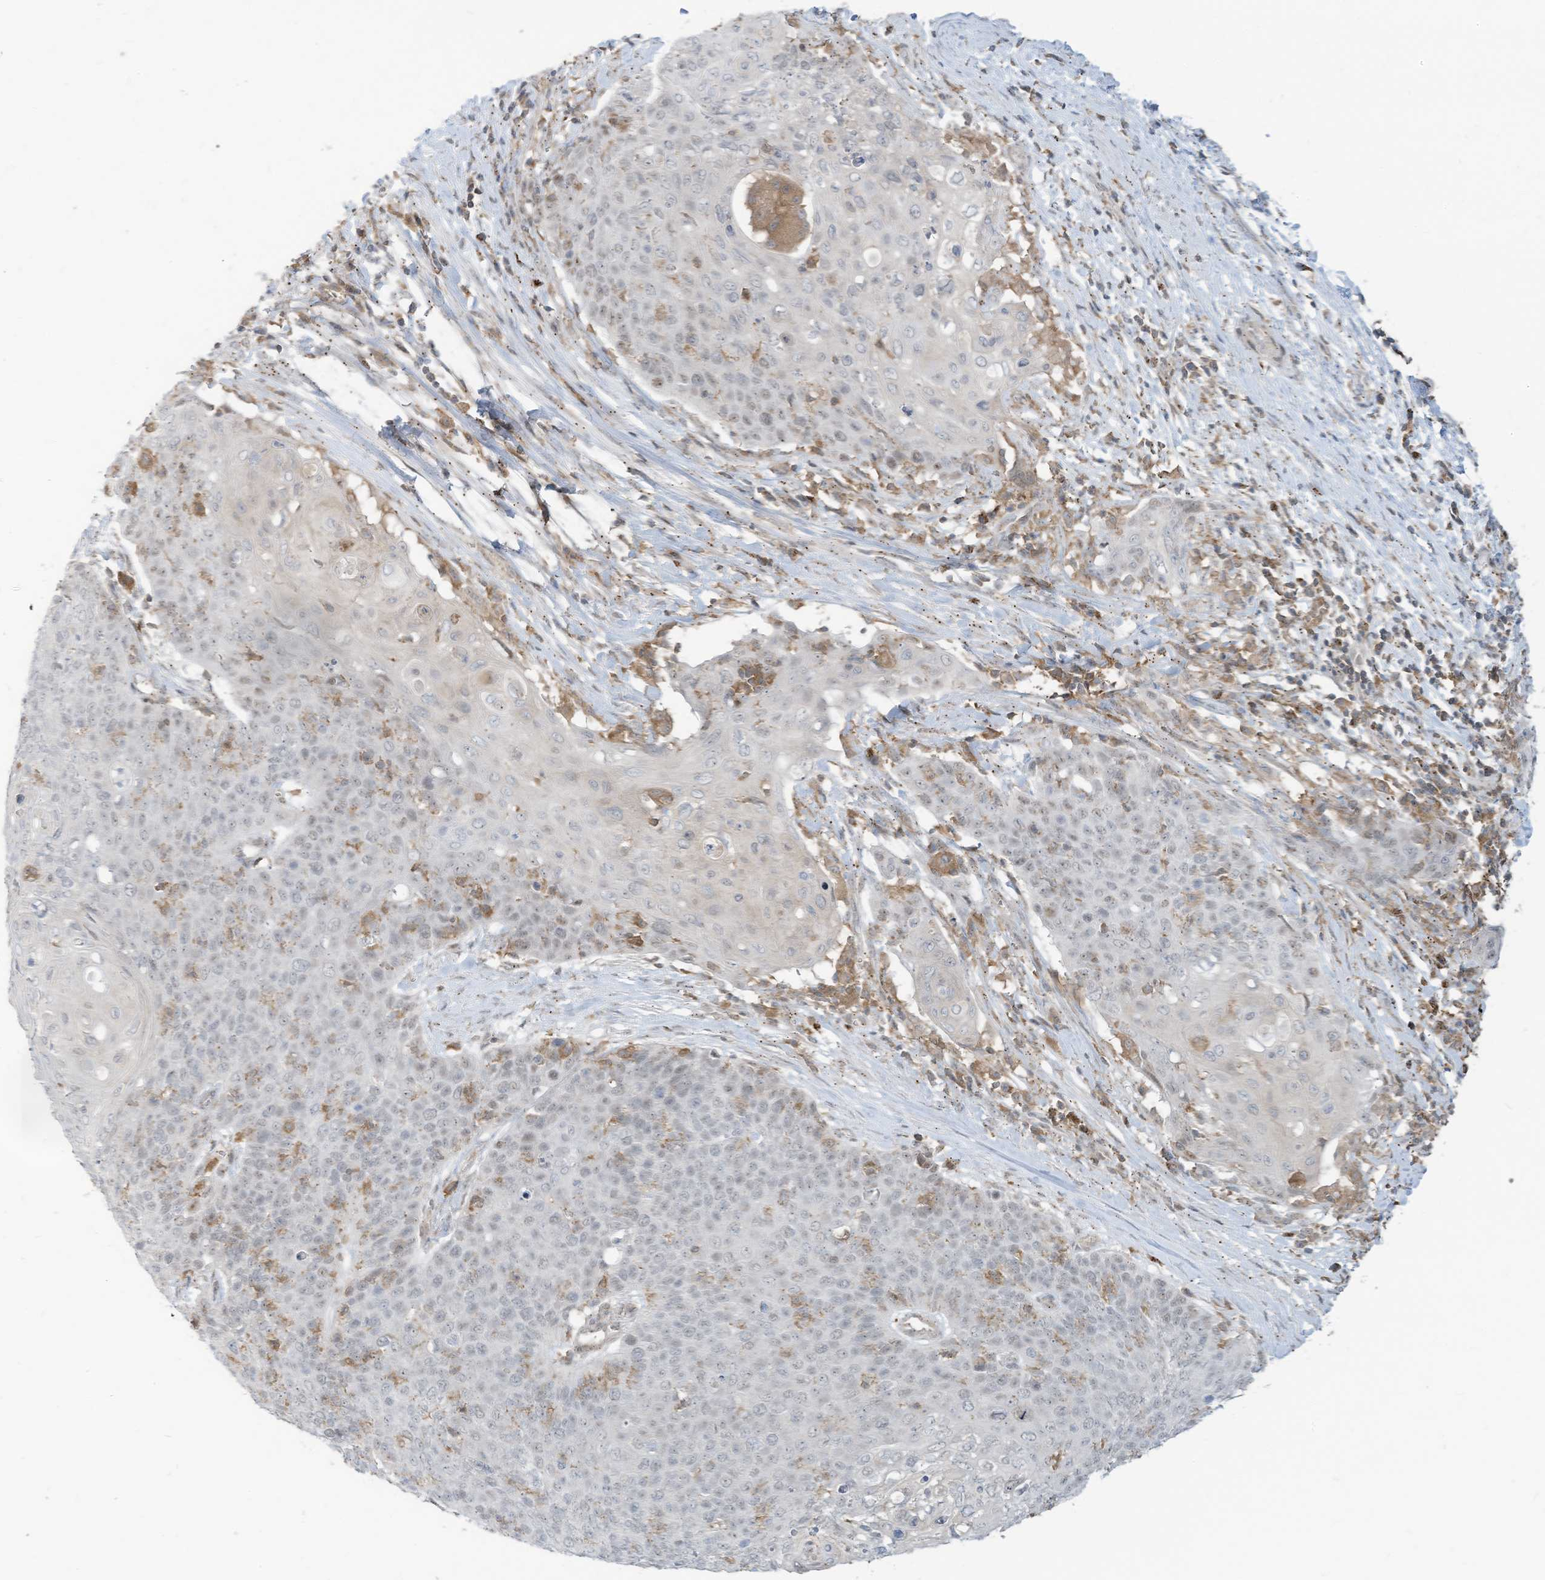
{"staining": {"intensity": "negative", "quantity": "none", "location": "none"}, "tissue": "cervical cancer", "cell_type": "Tumor cells", "image_type": "cancer", "snomed": [{"axis": "morphology", "description": "Squamous cell carcinoma, NOS"}, {"axis": "topography", "description": "Cervix"}], "caption": "DAB immunohistochemical staining of human cervical cancer reveals no significant staining in tumor cells. (DAB immunohistochemistry, high magnification).", "gene": "PARVG", "patient": {"sex": "female", "age": 39}}